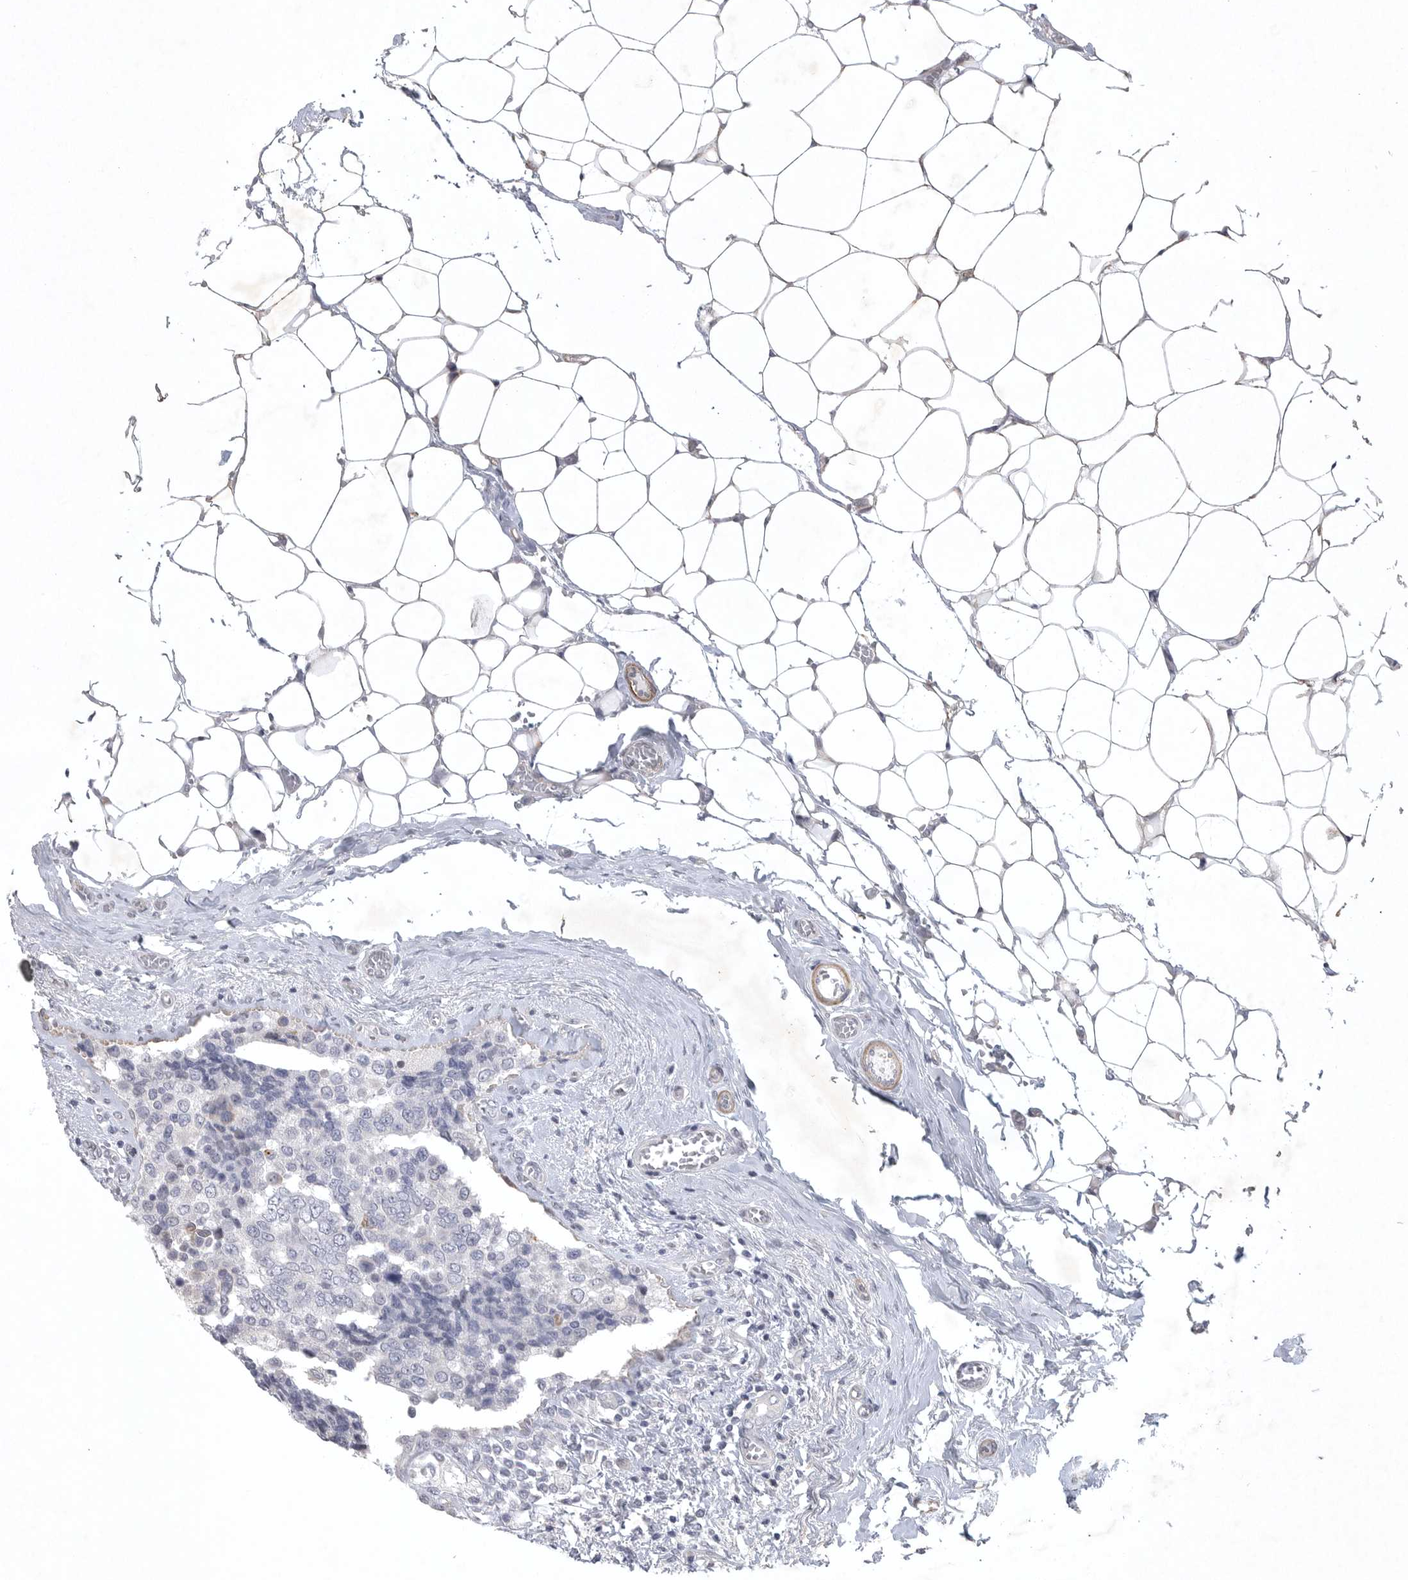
{"staining": {"intensity": "negative", "quantity": "none", "location": "none"}, "tissue": "breast cancer", "cell_type": "Tumor cells", "image_type": "cancer", "snomed": [{"axis": "morphology", "description": "Normal tissue, NOS"}, {"axis": "morphology", "description": "Duct carcinoma"}, {"axis": "topography", "description": "Breast"}], "caption": "DAB immunohistochemical staining of human breast cancer demonstrates no significant expression in tumor cells.", "gene": "TNR", "patient": {"sex": "female", "age": 43}}